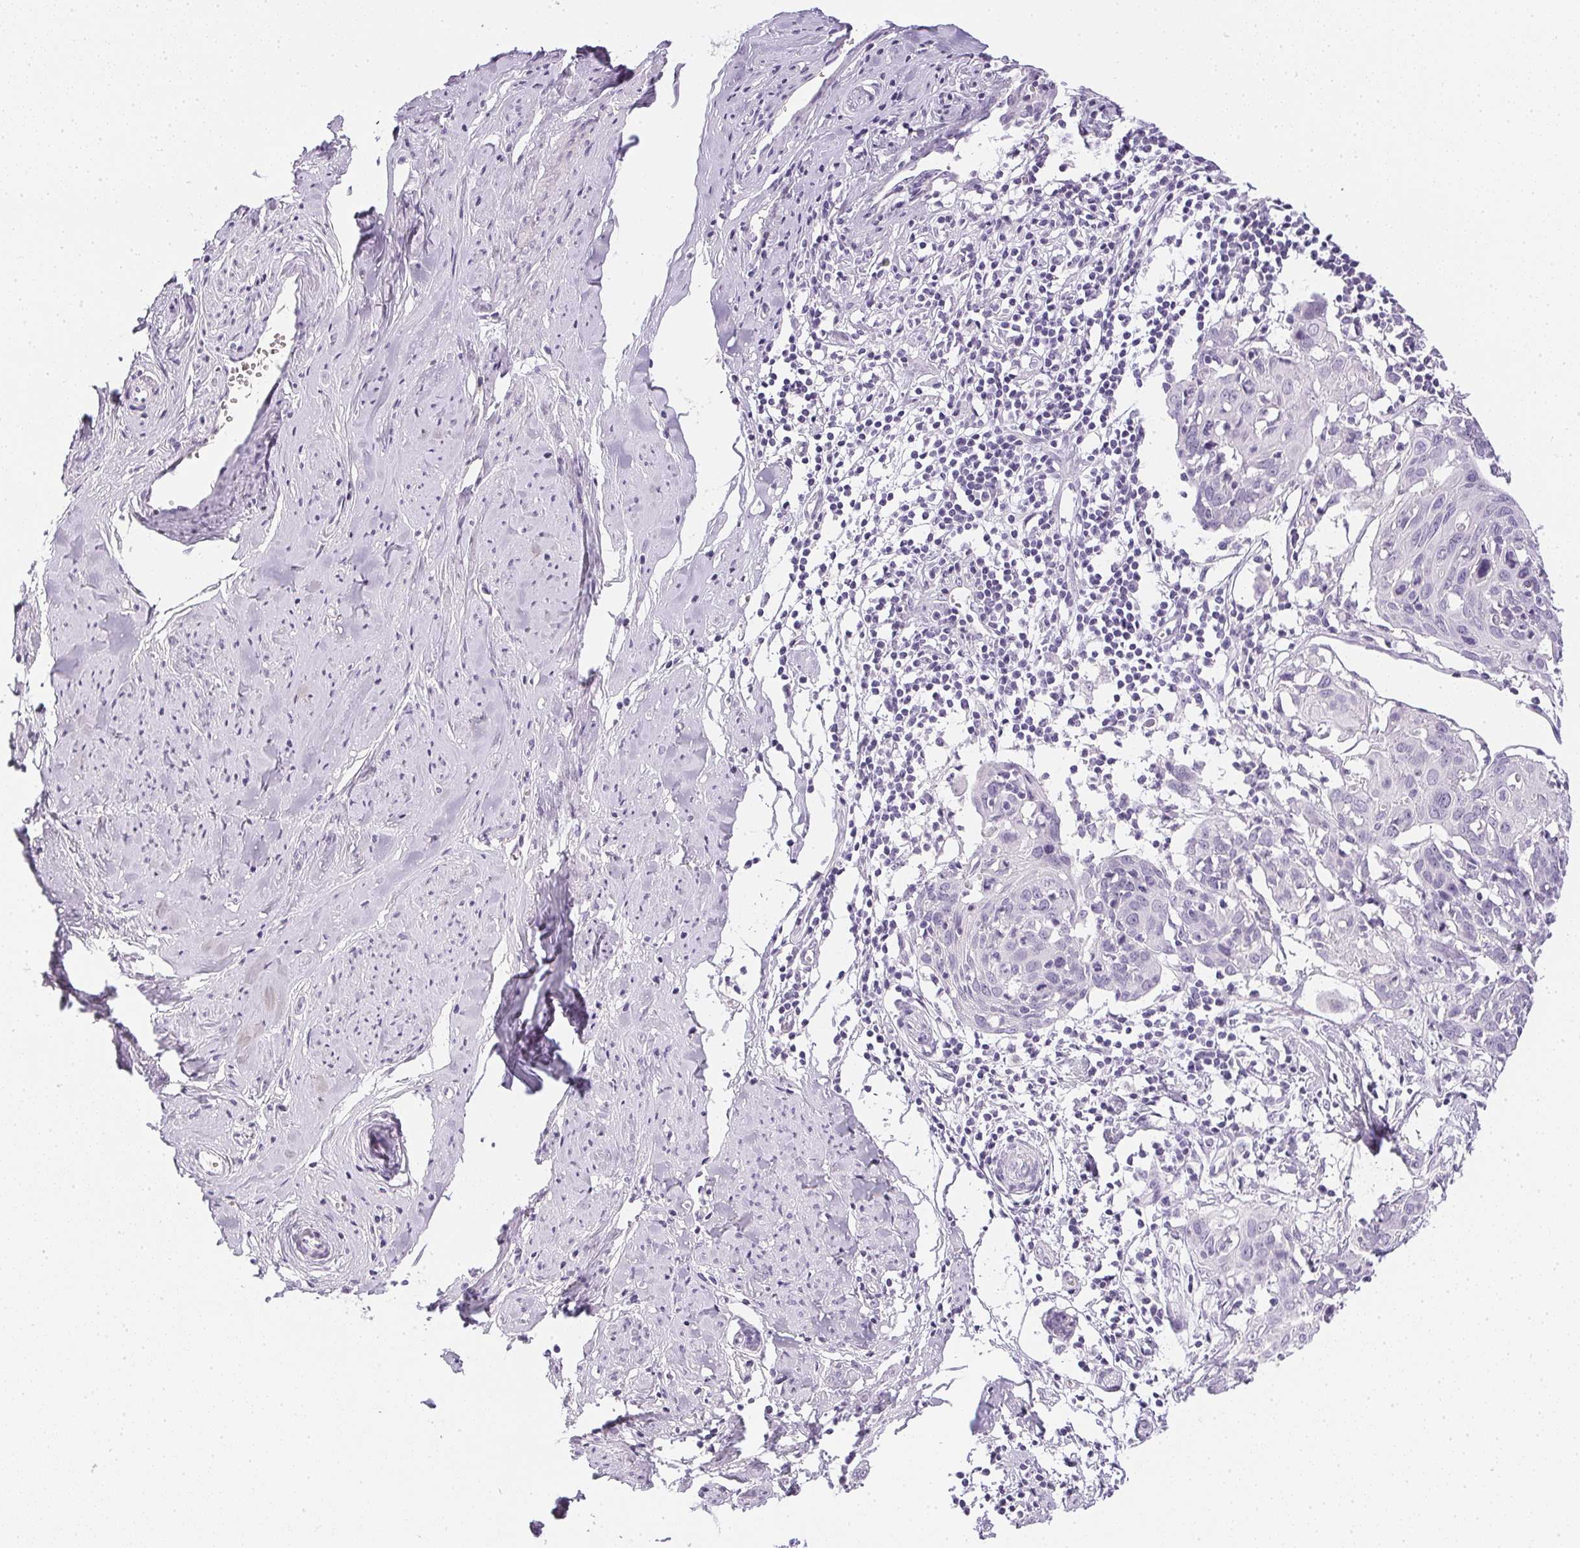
{"staining": {"intensity": "negative", "quantity": "none", "location": "none"}, "tissue": "cervical cancer", "cell_type": "Tumor cells", "image_type": "cancer", "snomed": [{"axis": "morphology", "description": "Squamous cell carcinoma, NOS"}, {"axis": "topography", "description": "Cervix"}], "caption": "High magnification brightfield microscopy of cervical squamous cell carcinoma stained with DAB (brown) and counterstained with hematoxylin (blue): tumor cells show no significant expression.", "gene": "PPY", "patient": {"sex": "female", "age": 62}}